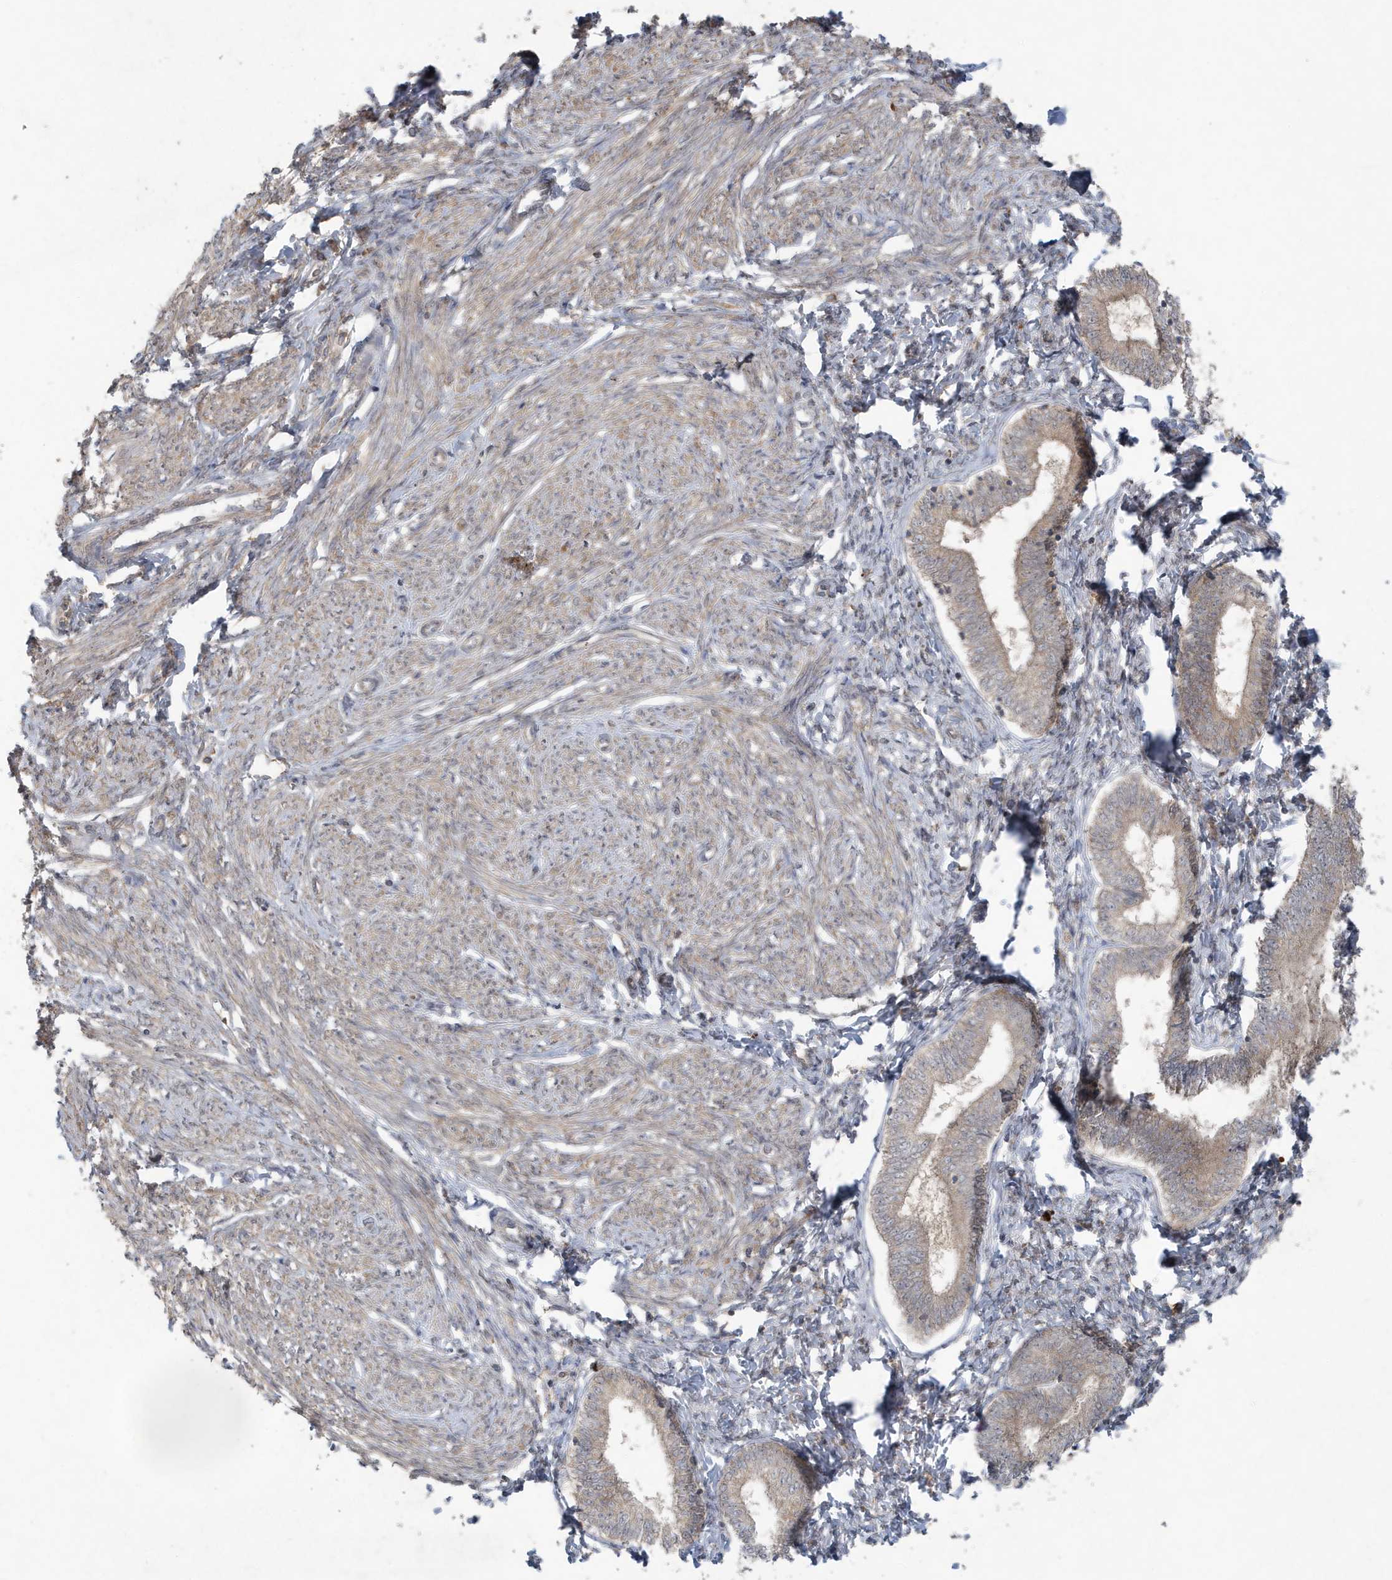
{"staining": {"intensity": "negative", "quantity": "none", "location": "none"}, "tissue": "endometrium", "cell_type": "Cells in endometrial stroma", "image_type": "normal", "snomed": [{"axis": "morphology", "description": "Normal tissue, NOS"}, {"axis": "topography", "description": "Endometrium"}], "caption": "This micrograph is of unremarkable endometrium stained with immunohistochemistry (IHC) to label a protein in brown with the nuclei are counter-stained blue. There is no positivity in cells in endometrial stroma. (Stains: DAB immunohistochemistry (IHC) with hematoxylin counter stain, Microscopy: brightfield microscopy at high magnification).", "gene": "C1RL", "patient": {"sex": "female", "age": 72}}